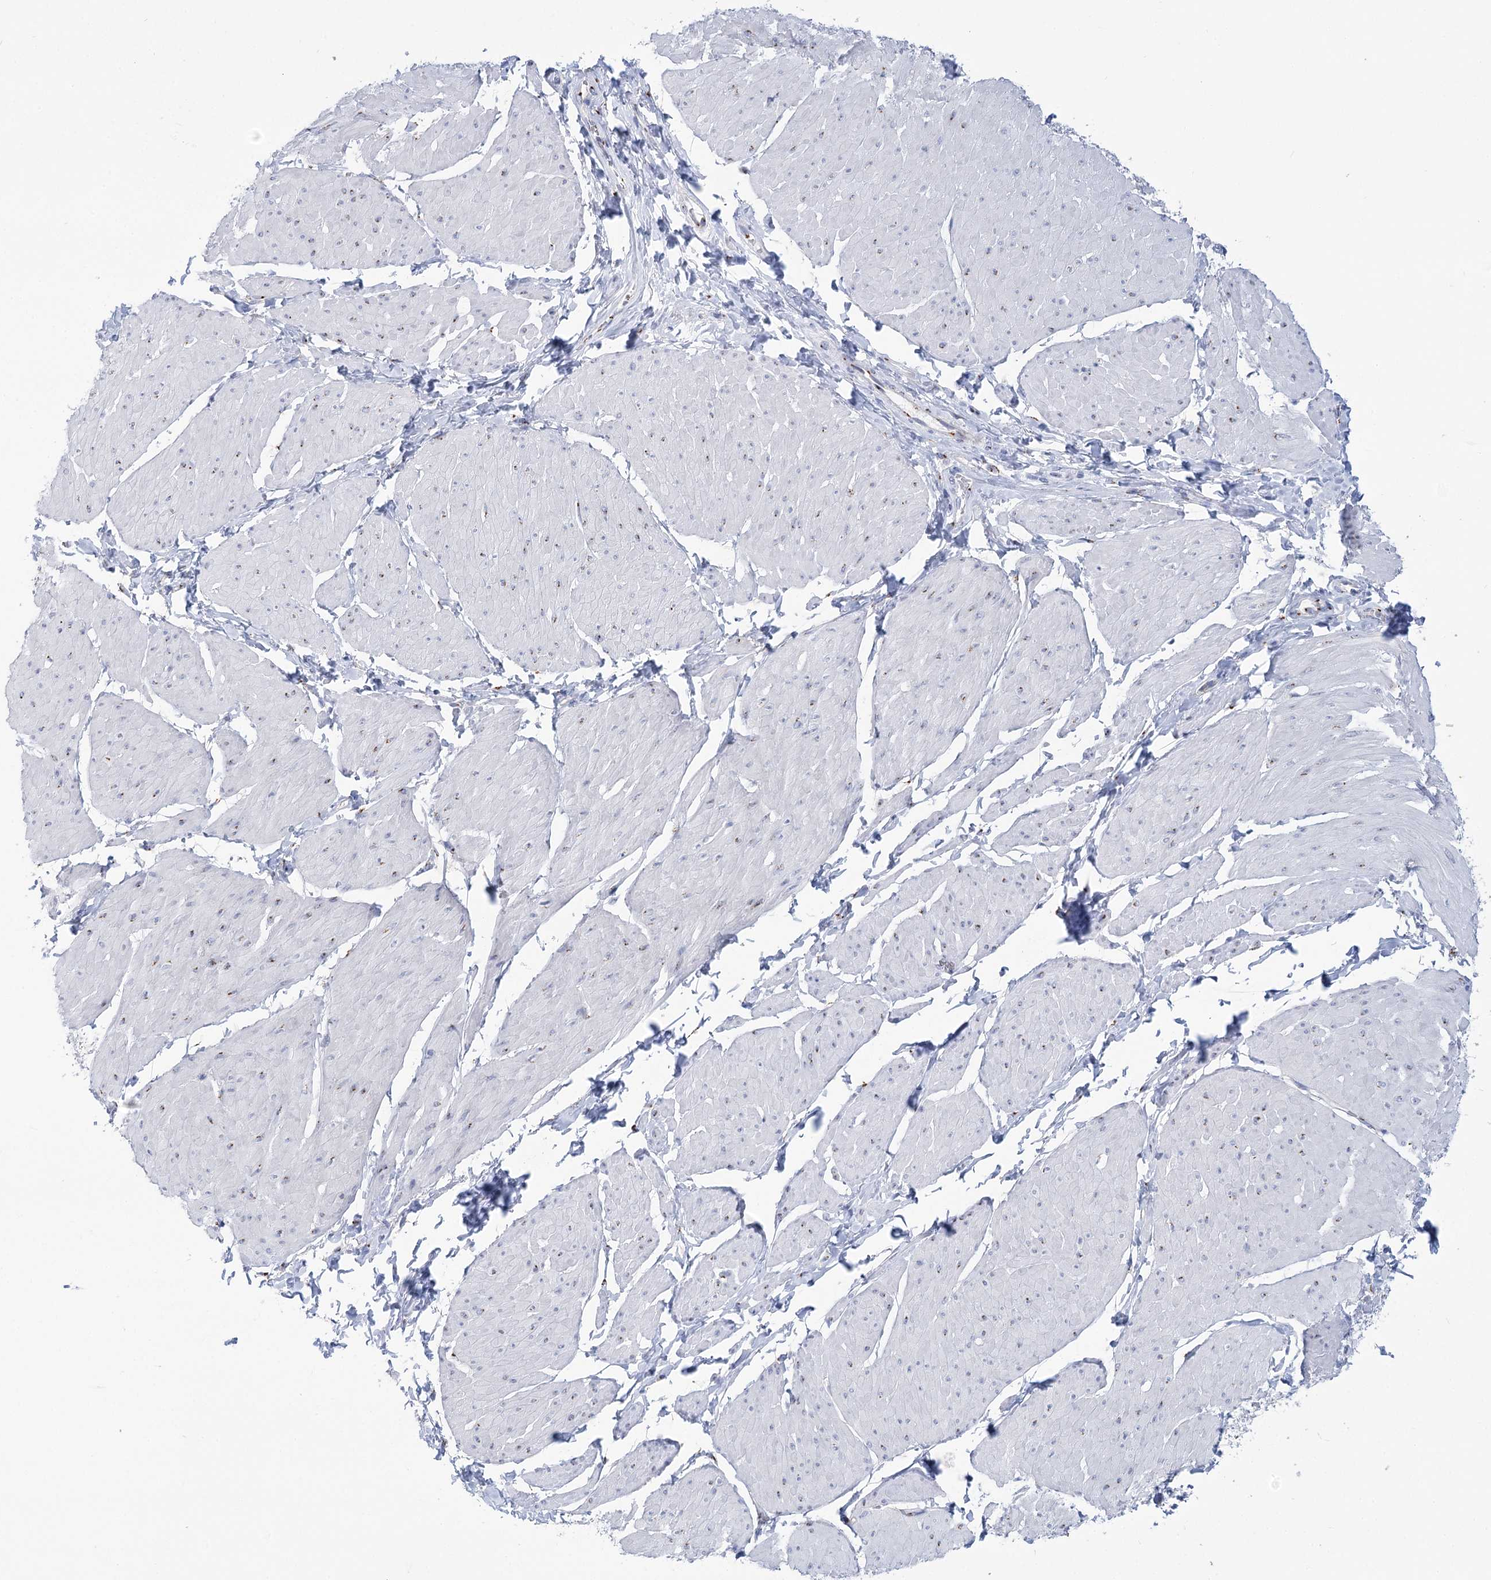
{"staining": {"intensity": "weak", "quantity": "<25%", "location": "cytoplasmic/membranous"}, "tissue": "smooth muscle", "cell_type": "Smooth muscle cells", "image_type": "normal", "snomed": [{"axis": "morphology", "description": "Urothelial carcinoma, High grade"}, {"axis": "topography", "description": "Urinary bladder"}], "caption": "Photomicrograph shows no protein expression in smooth muscle cells of unremarkable smooth muscle. Nuclei are stained in blue.", "gene": "TMEM165", "patient": {"sex": "male", "age": 46}}